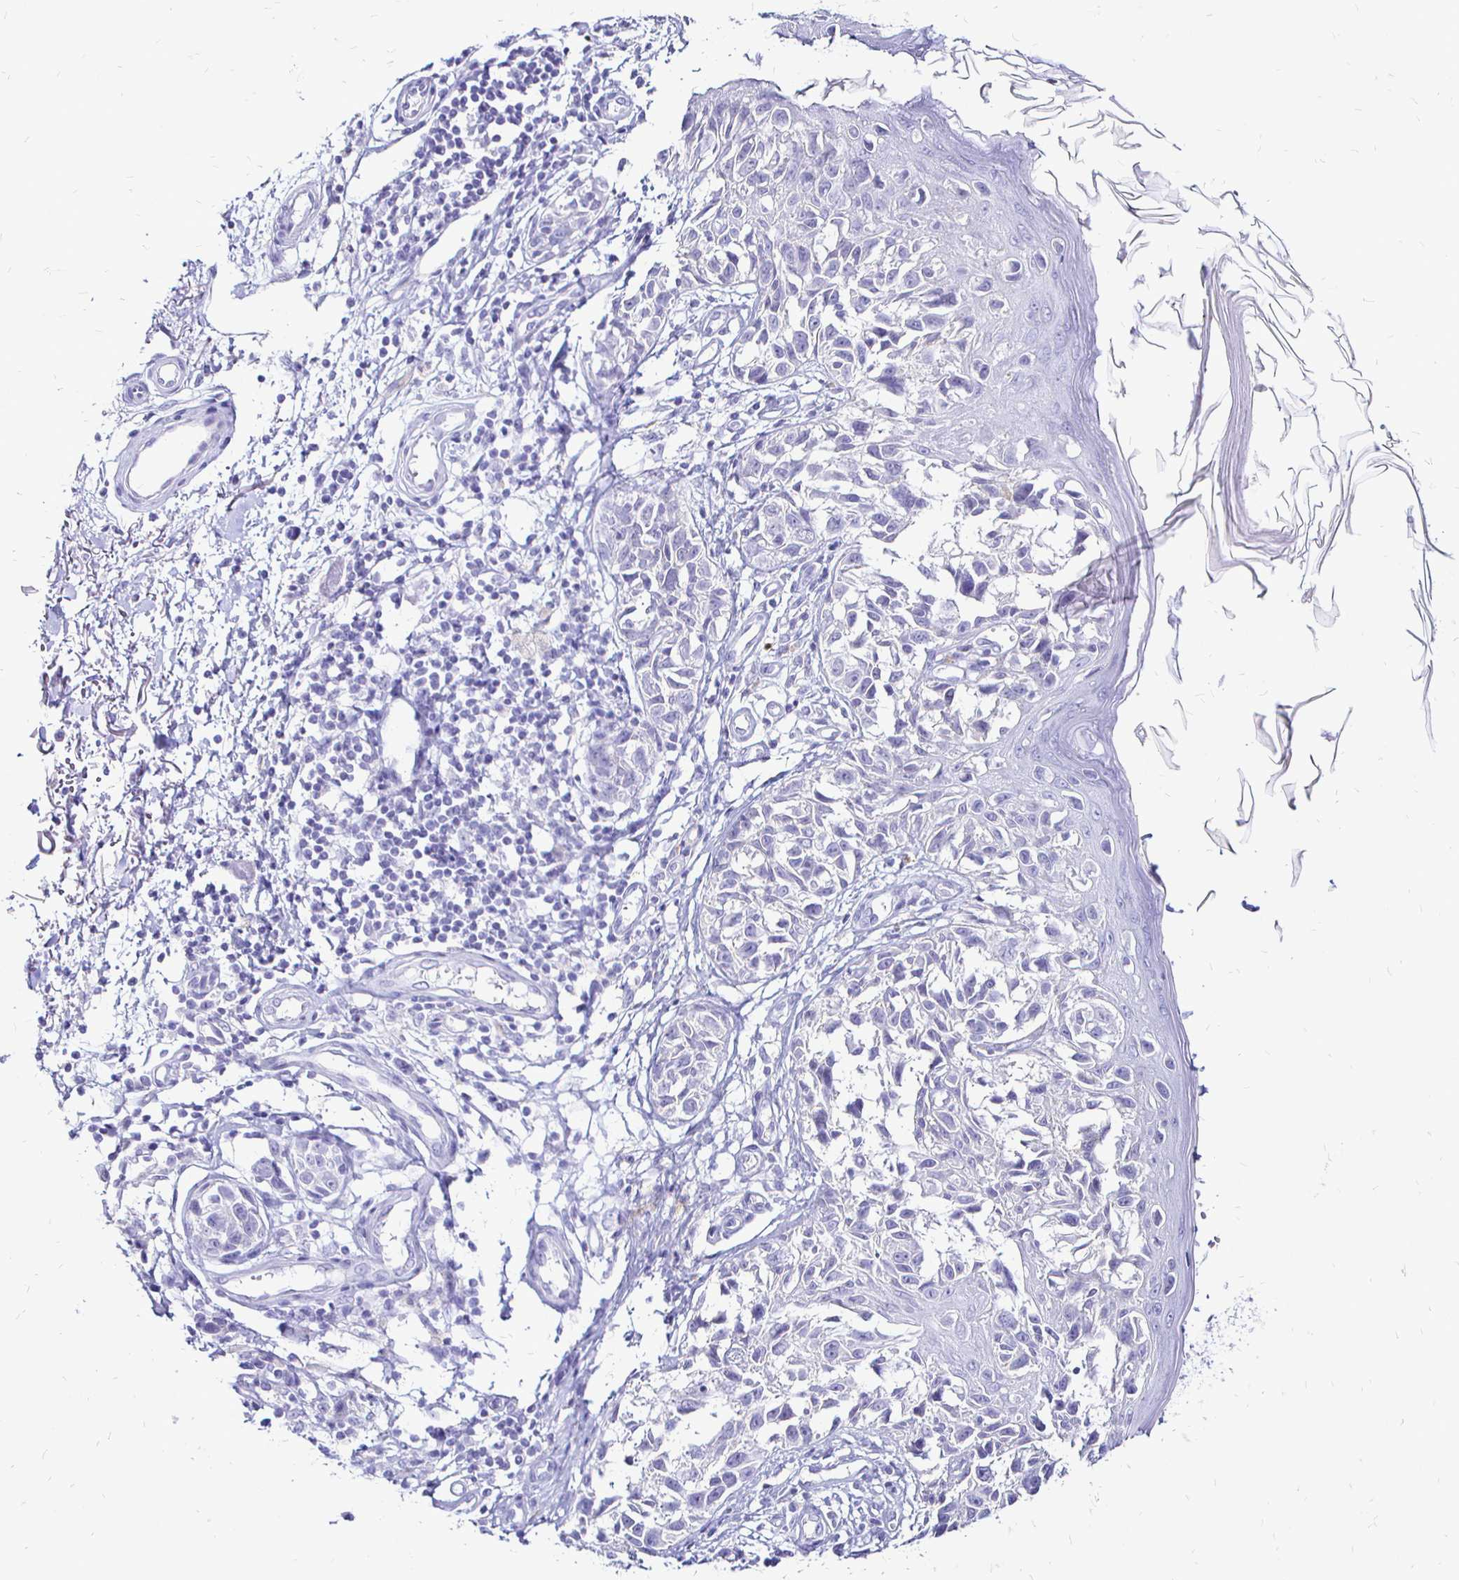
{"staining": {"intensity": "negative", "quantity": "none", "location": "none"}, "tissue": "melanoma", "cell_type": "Tumor cells", "image_type": "cancer", "snomed": [{"axis": "morphology", "description": "Malignant melanoma, NOS"}, {"axis": "topography", "description": "Skin"}], "caption": "Immunohistochemical staining of malignant melanoma displays no significant staining in tumor cells. Nuclei are stained in blue.", "gene": "IRGC", "patient": {"sex": "male", "age": 73}}